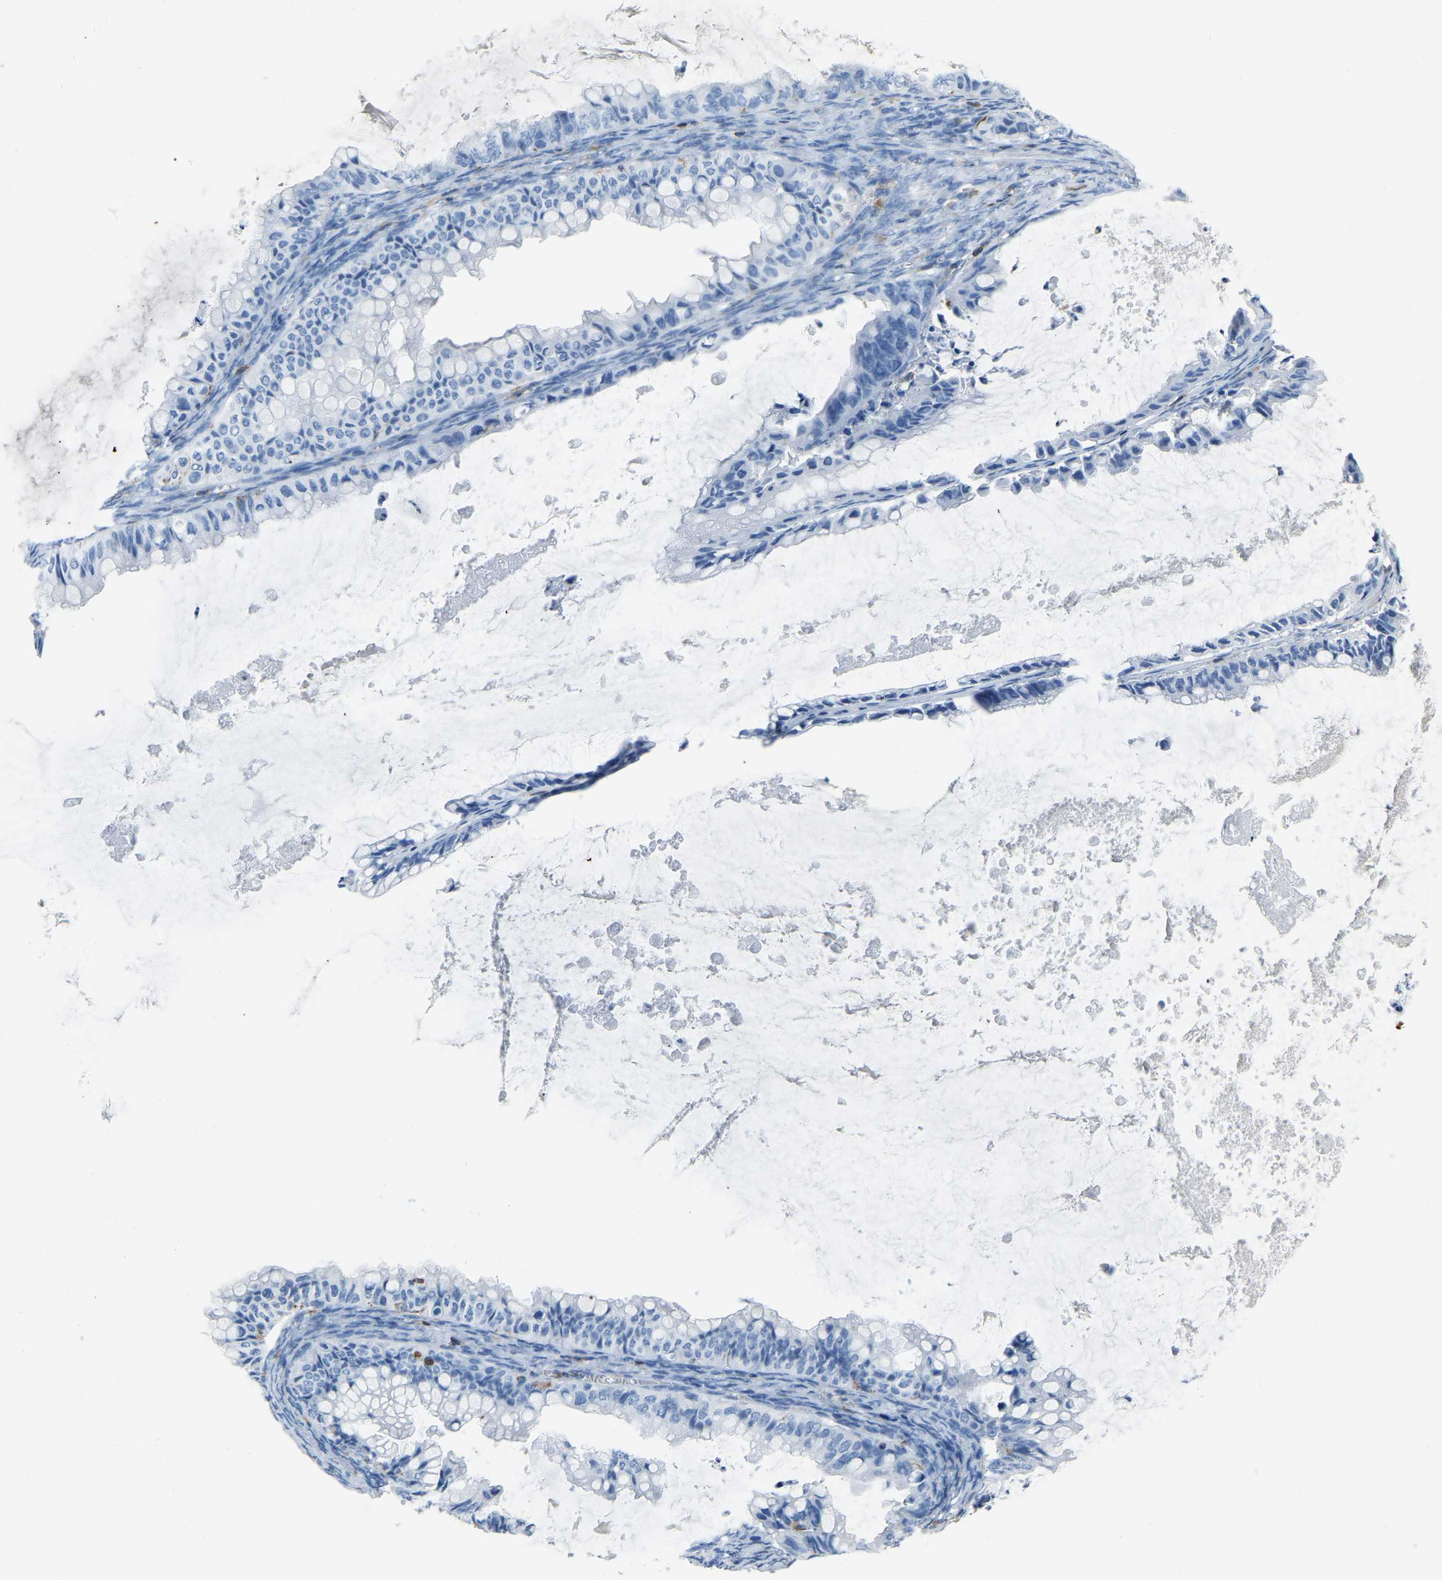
{"staining": {"intensity": "negative", "quantity": "none", "location": "none"}, "tissue": "ovarian cancer", "cell_type": "Tumor cells", "image_type": "cancer", "snomed": [{"axis": "morphology", "description": "Cystadenocarcinoma, mucinous, NOS"}, {"axis": "topography", "description": "Ovary"}], "caption": "Immunohistochemical staining of human ovarian cancer displays no significant expression in tumor cells.", "gene": "ARHGAP45", "patient": {"sex": "female", "age": 80}}